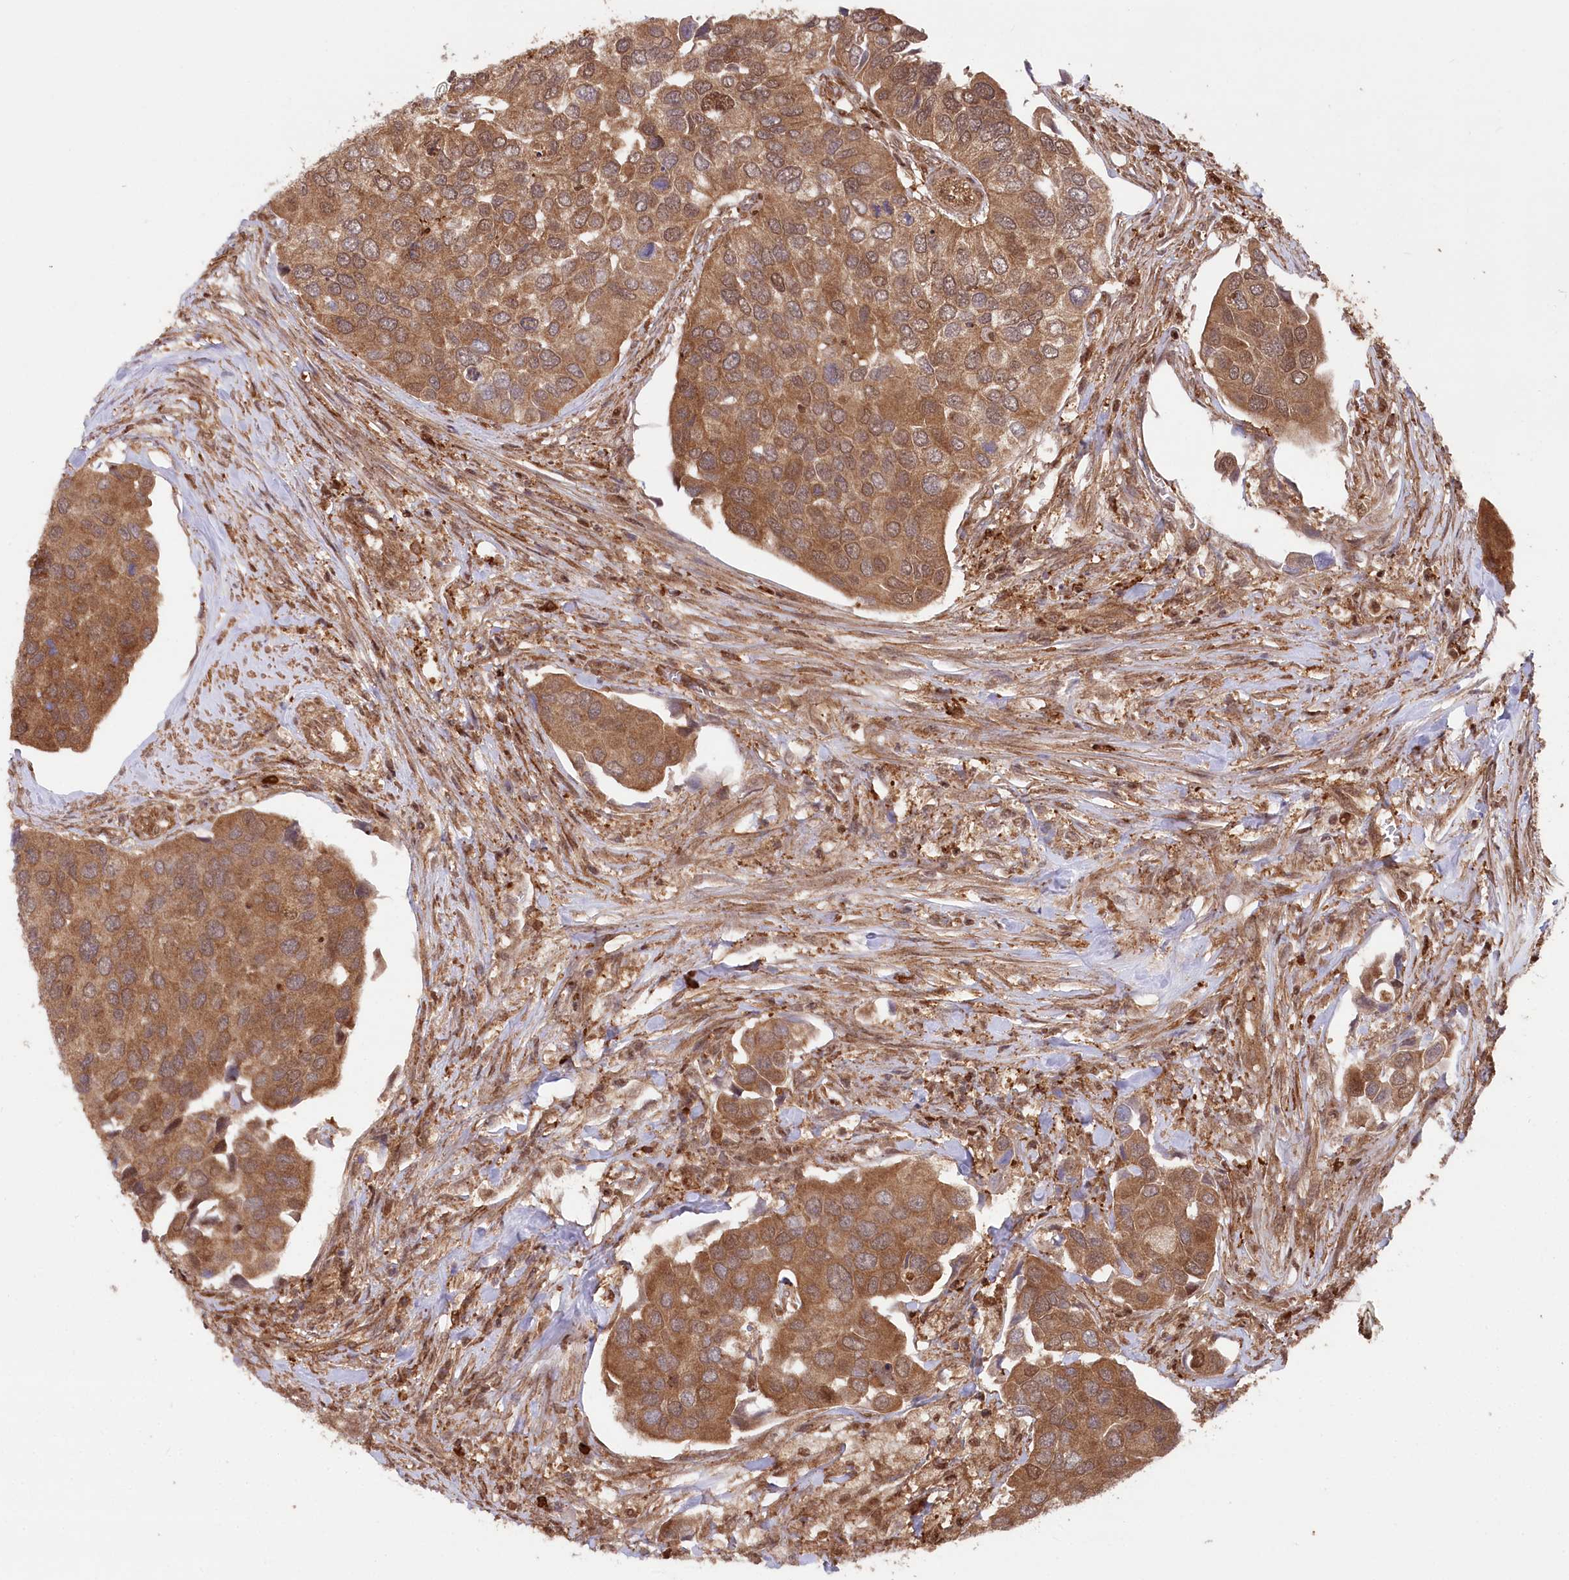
{"staining": {"intensity": "strong", "quantity": ">75%", "location": "cytoplasmic/membranous"}, "tissue": "urothelial cancer", "cell_type": "Tumor cells", "image_type": "cancer", "snomed": [{"axis": "morphology", "description": "Urothelial carcinoma, High grade"}, {"axis": "topography", "description": "Urinary bladder"}], "caption": "Urothelial cancer stained with DAB (3,3'-diaminobenzidine) IHC displays high levels of strong cytoplasmic/membranous positivity in approximately >75% of tumor cells. The protein is shown in brown color, while the nuclei are stained blue.", "gene": "LSG1", "patient": {"sex": "male", "age": 74}}